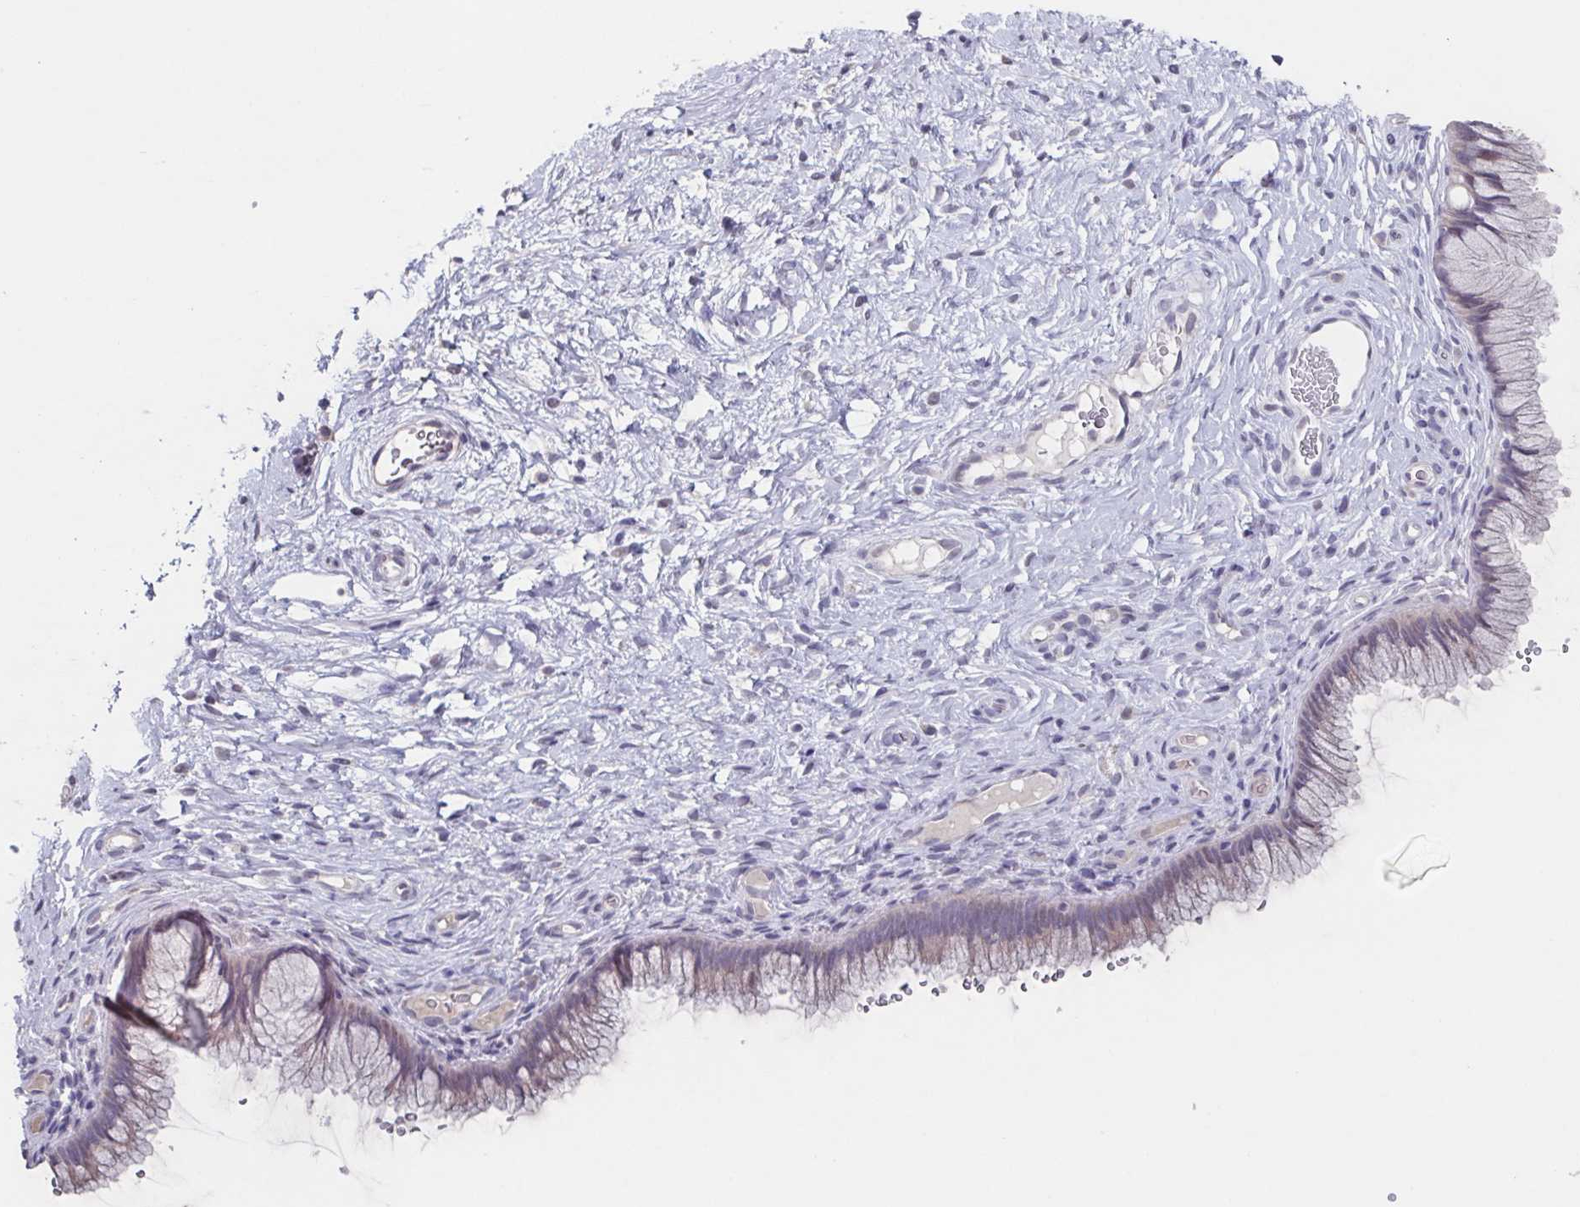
{"staining": {"intensity": "negative", "quantity": "none", "location": "none"}, "tissue": "cervix", "cell_type": "Glandular cells", "image_type": "normal", "snomed": [{"axis": "morphology", "description": "Normal tissue, NOS"}, {"axis": "topography", "description": "Cervix"}], "caption": "IHC micrograph of benign cervix: cervix stained with DAB reveals no significant protein staining in glandular cells.", "gene": "GHRL", "patient": {"sex": "female", "age": 34}}